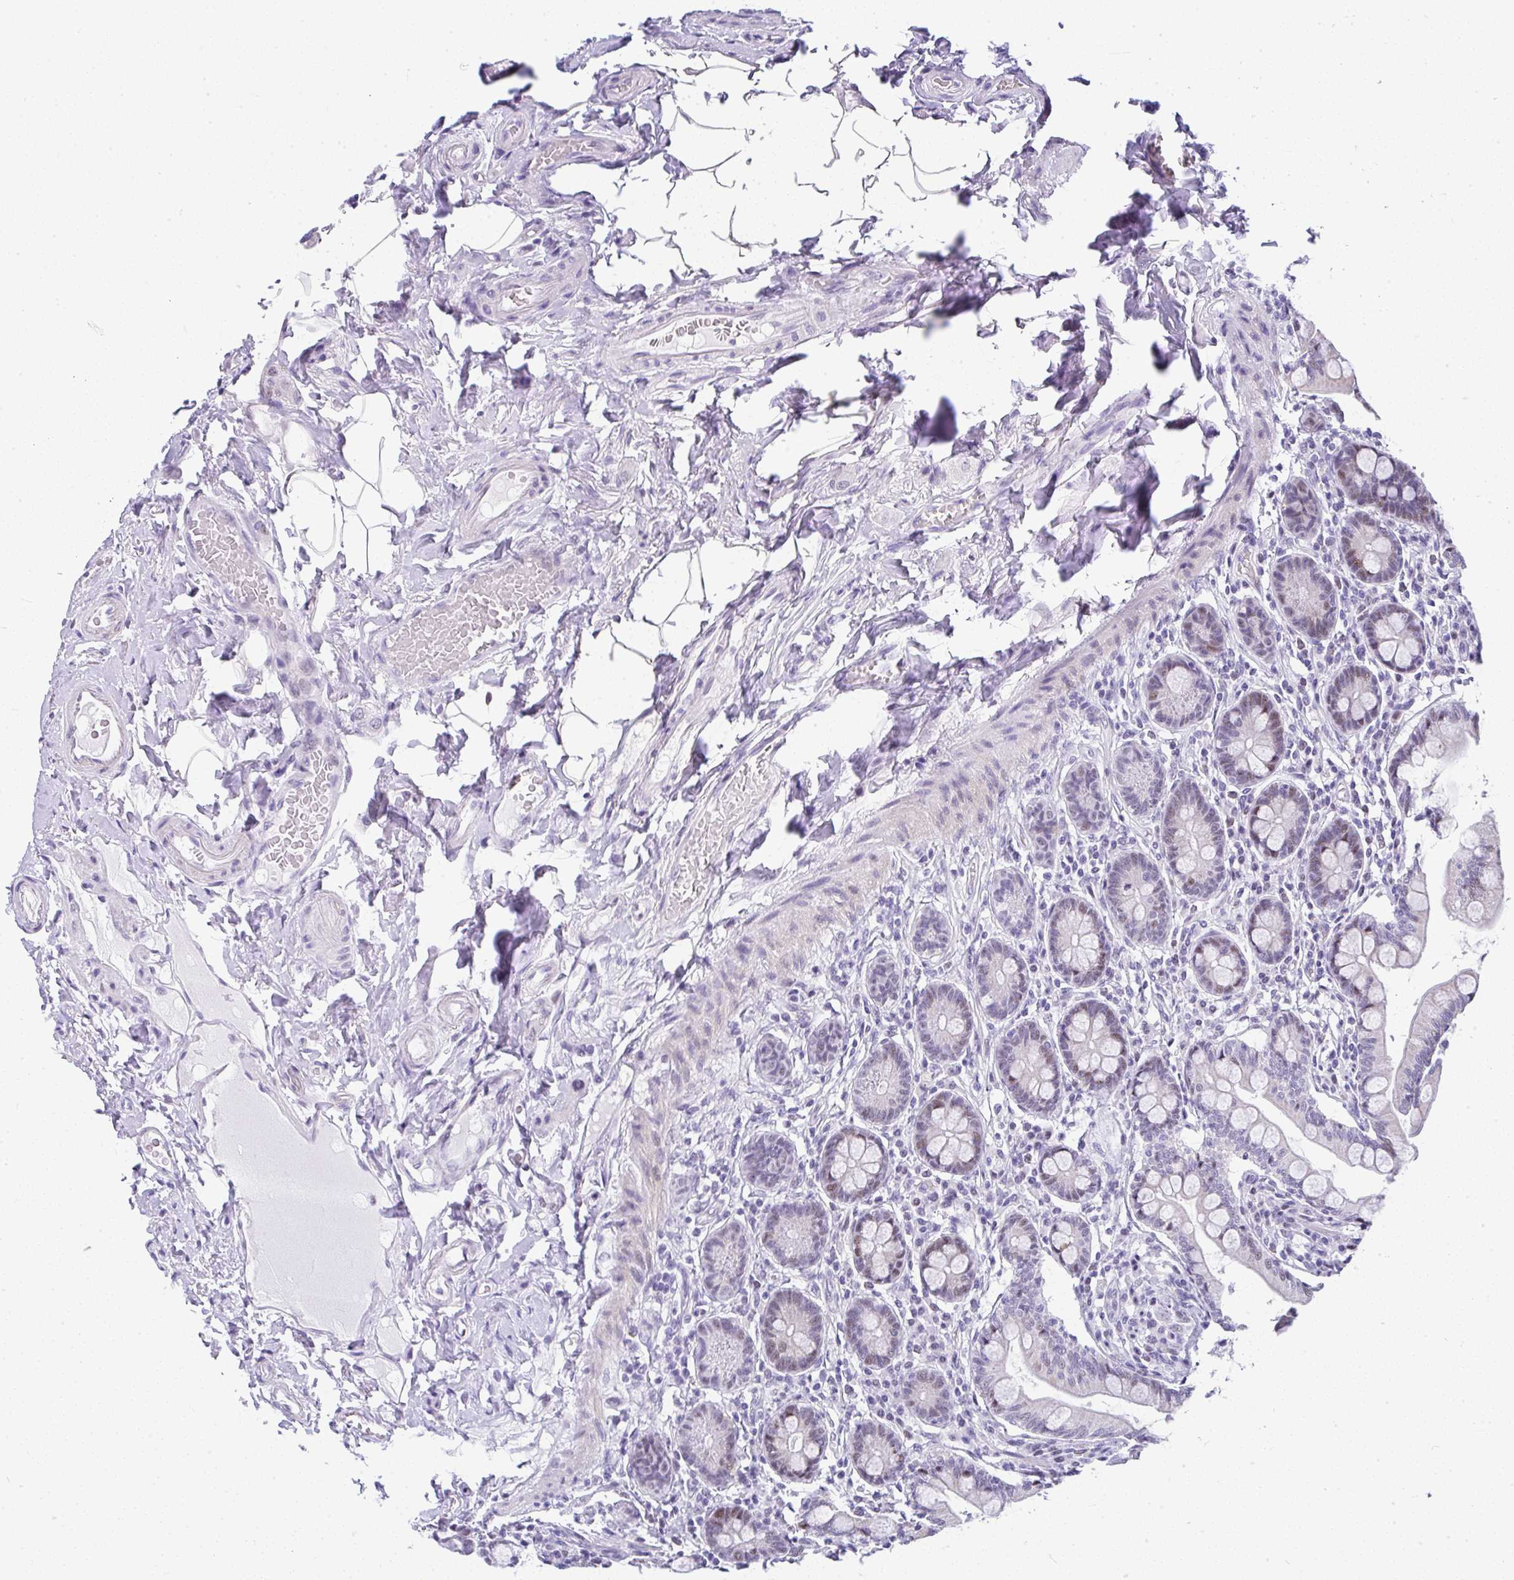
{"staining": {"intensity": "moderate", "quantity": "<25%", "location": "cytoplasmic/membranous,nuclear"}, "tissue": "small intestine", "cell_type": "Glandular cells", "image_type": "normal", "snomed": [{"axis": "morphology", "description": "Normal tissue, NOS"}, {"axis": "topography", "description": "Small intestine"}], "caption": "An immunohistochemistry (IHC) photomicrograph of benign tissue is shown. Protein staining in brown highlights moderate cytoplasmic/membranous,nuclear positivity in small intestine within glandular cells.", "gene": "NR1D2", "patient": {"sex": "female", "age": 64}}